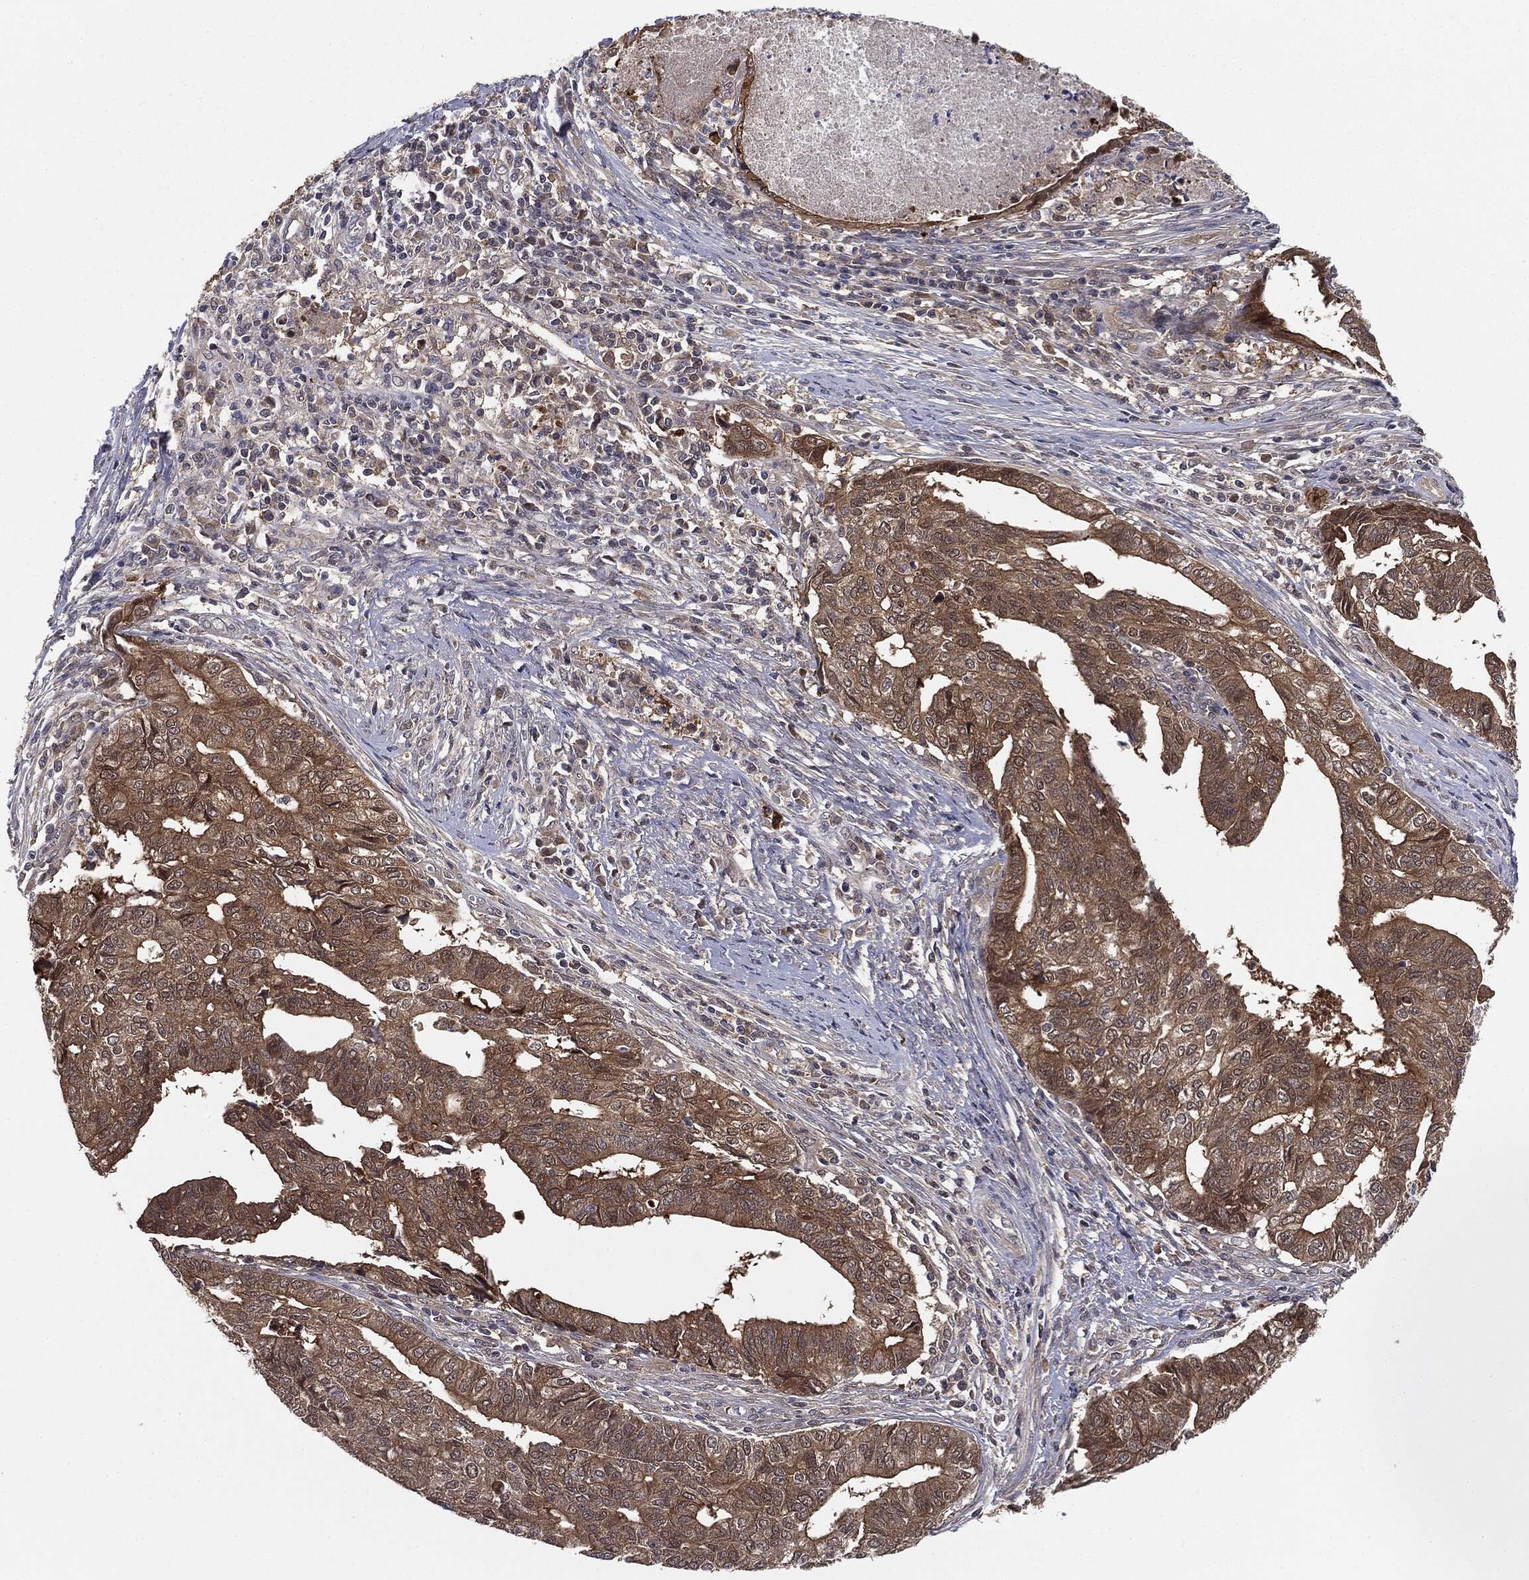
{"staining": {"intensity": "moderate", "quantity": ">75%", "location": "cytoplasmic/membranous"}, "tissue": "endometrial cancer", "cell_type": "Tumor cells", "image_type": "cancer", "snomed": [{"axis": "morphology", "description": "Adenocarcinoma, NOS"}, {"axis": "topography", "description": "Endometrium"}], "caption": "Tumor cells demonstrate moderate cytoplasmic/membranous staining in about >75% of cells in adenocarcinoma (endometrial). Immunohistochemistry stains the protein of interest in brown and the nuclei are stained blue.", "gene": "KRT7", "patient": {"sex": "female", "age": 65}}